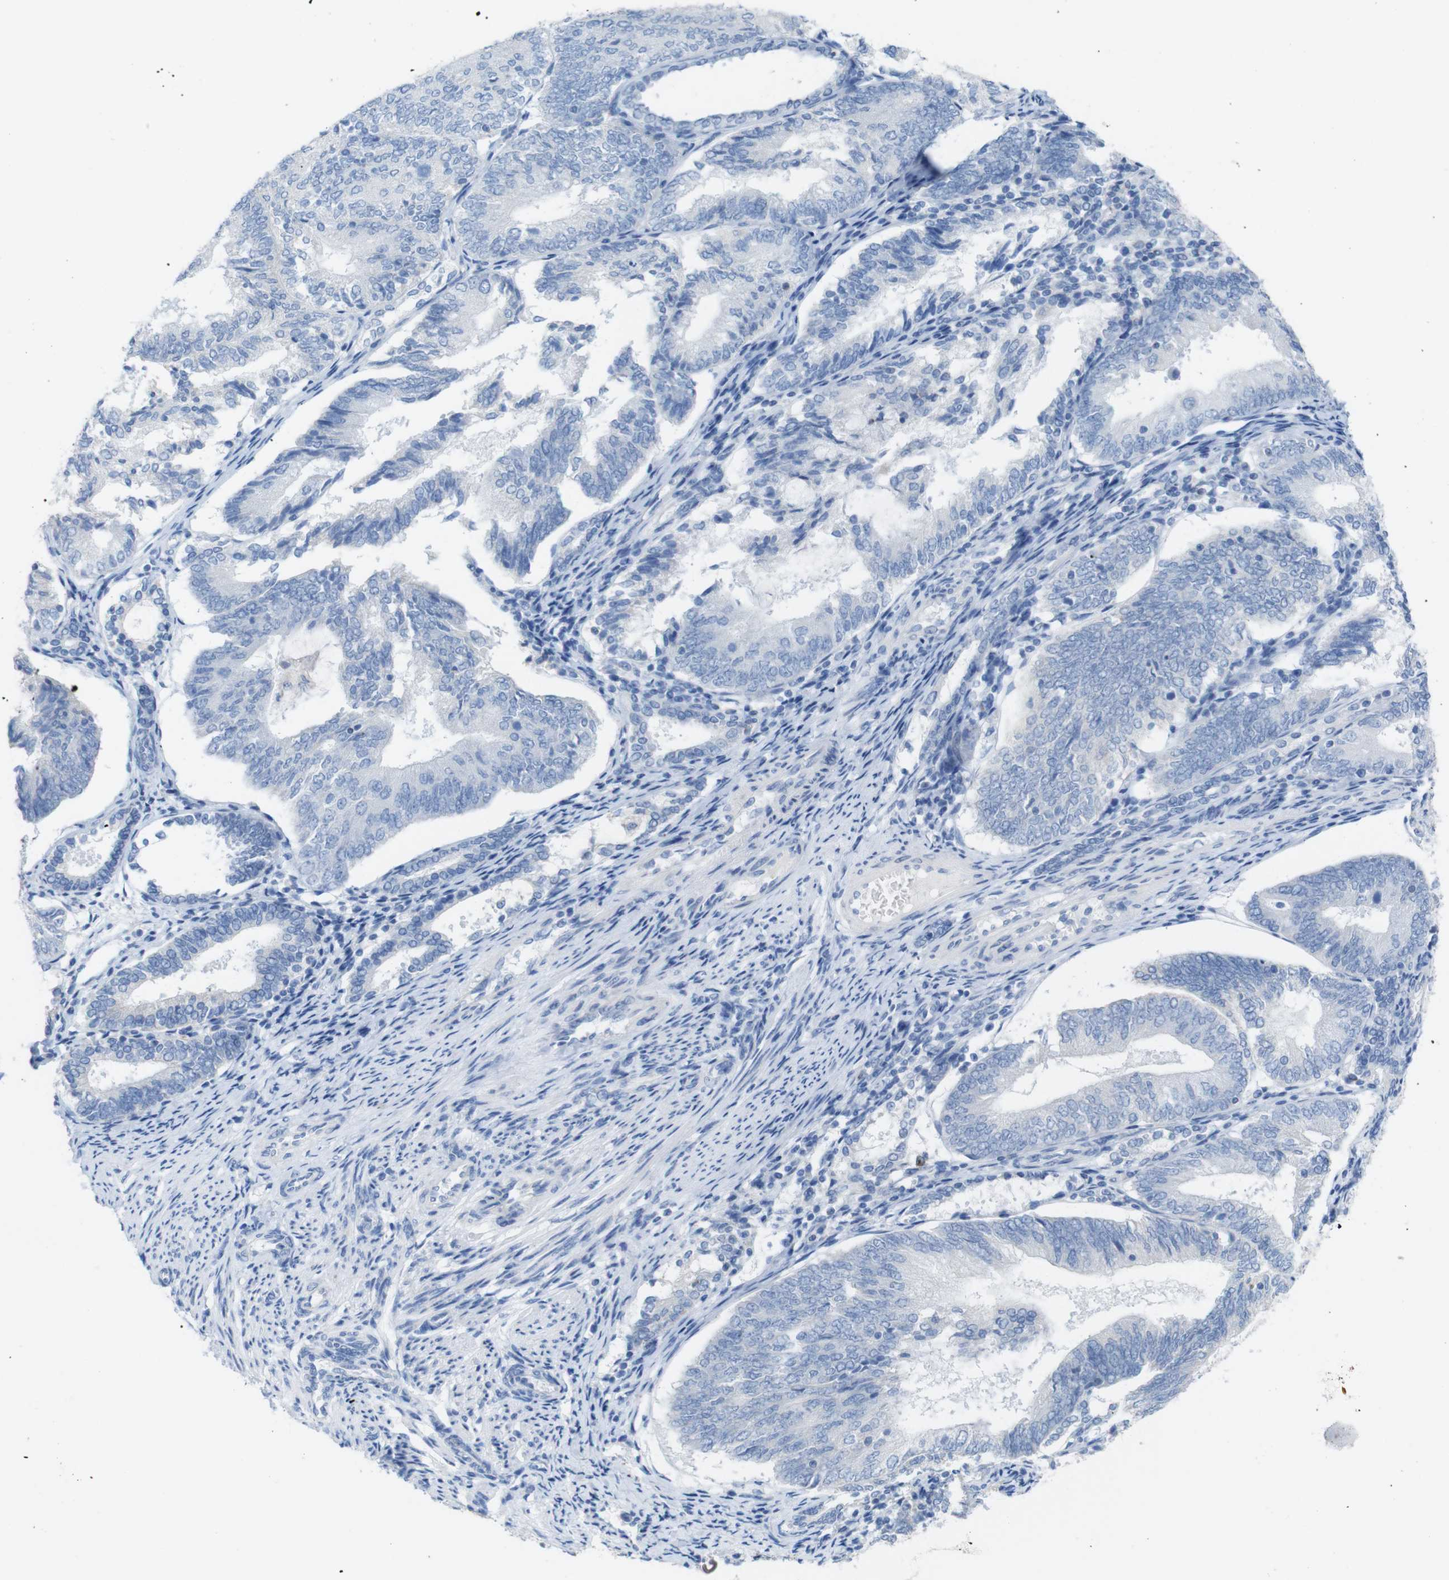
{"staining": {"intensity": "negative", "quantity": "none", "location": "none"}, "tissue": "endometrial cancer", "cell_type": "Tumor cells", "image_type": "cancer", "snomed": [{"axis": "morphology", "description": "Adenocarcinoma, NOS"}, {"axis": "topography", "description": "Endometrium"}], "caption": "Tumor cells show no significant staining in endometrial cancer.", "gene": "LAG3", "patient": {"sex": "female", "age": 81}}